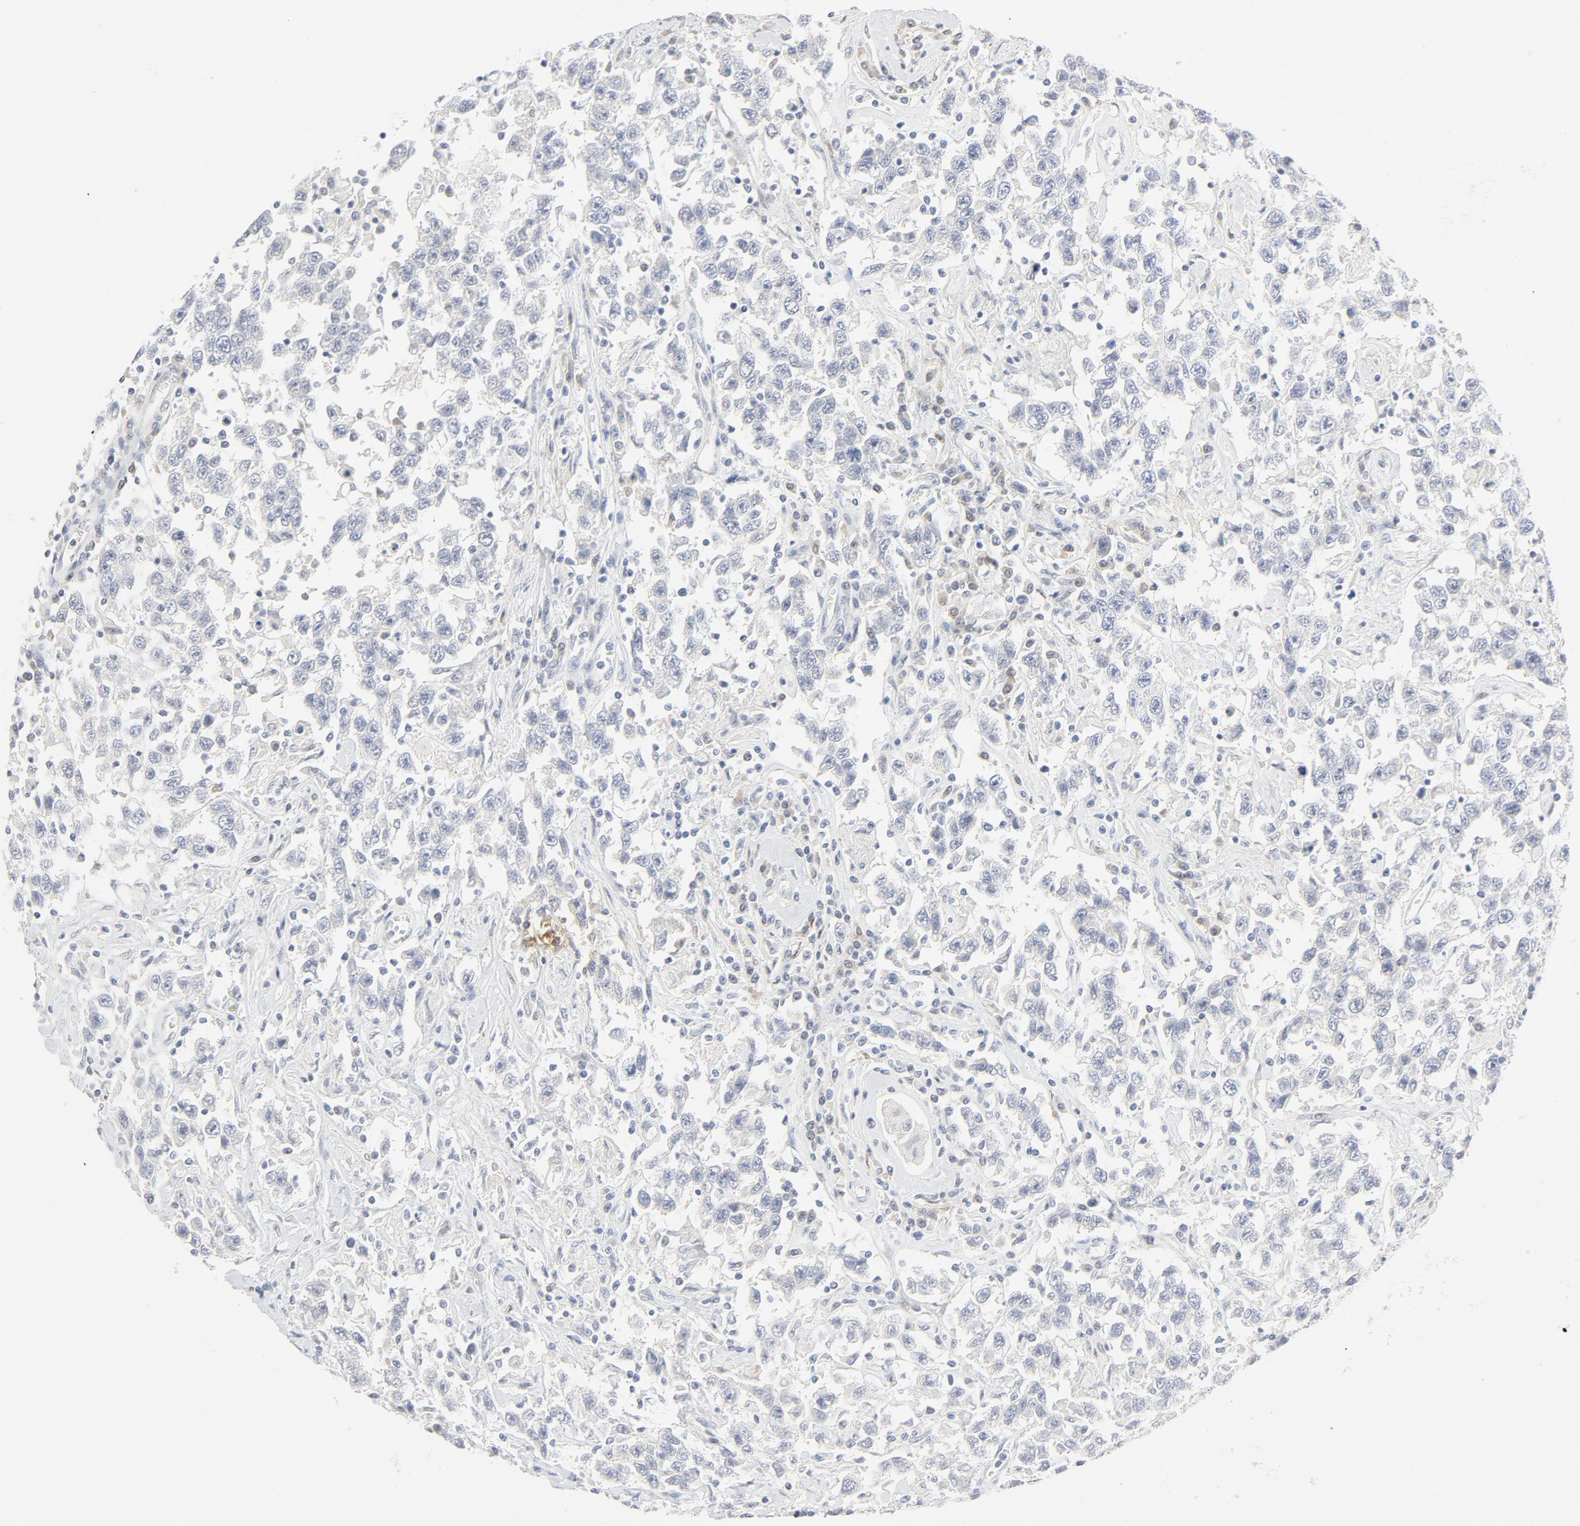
{"staining": {"intensity": "negative", "quantity": "none", "location": "none"}, "tissue": "testis cancer", "cell_type": "Tumor cells", "image_type": "cancer", "snomed": [{"axis": "morphology", "description": "Seminoma, NOS"}, {"axis": "topography", "description": "Testis"}], "caption": "IHC of human seminoma (testis) exhibits no expression in tumor cells. (DAB immunohistochemistry (IHC), high magnification).", "gene": "PGM1", "patient": {"sex": "male", "age": 41}}